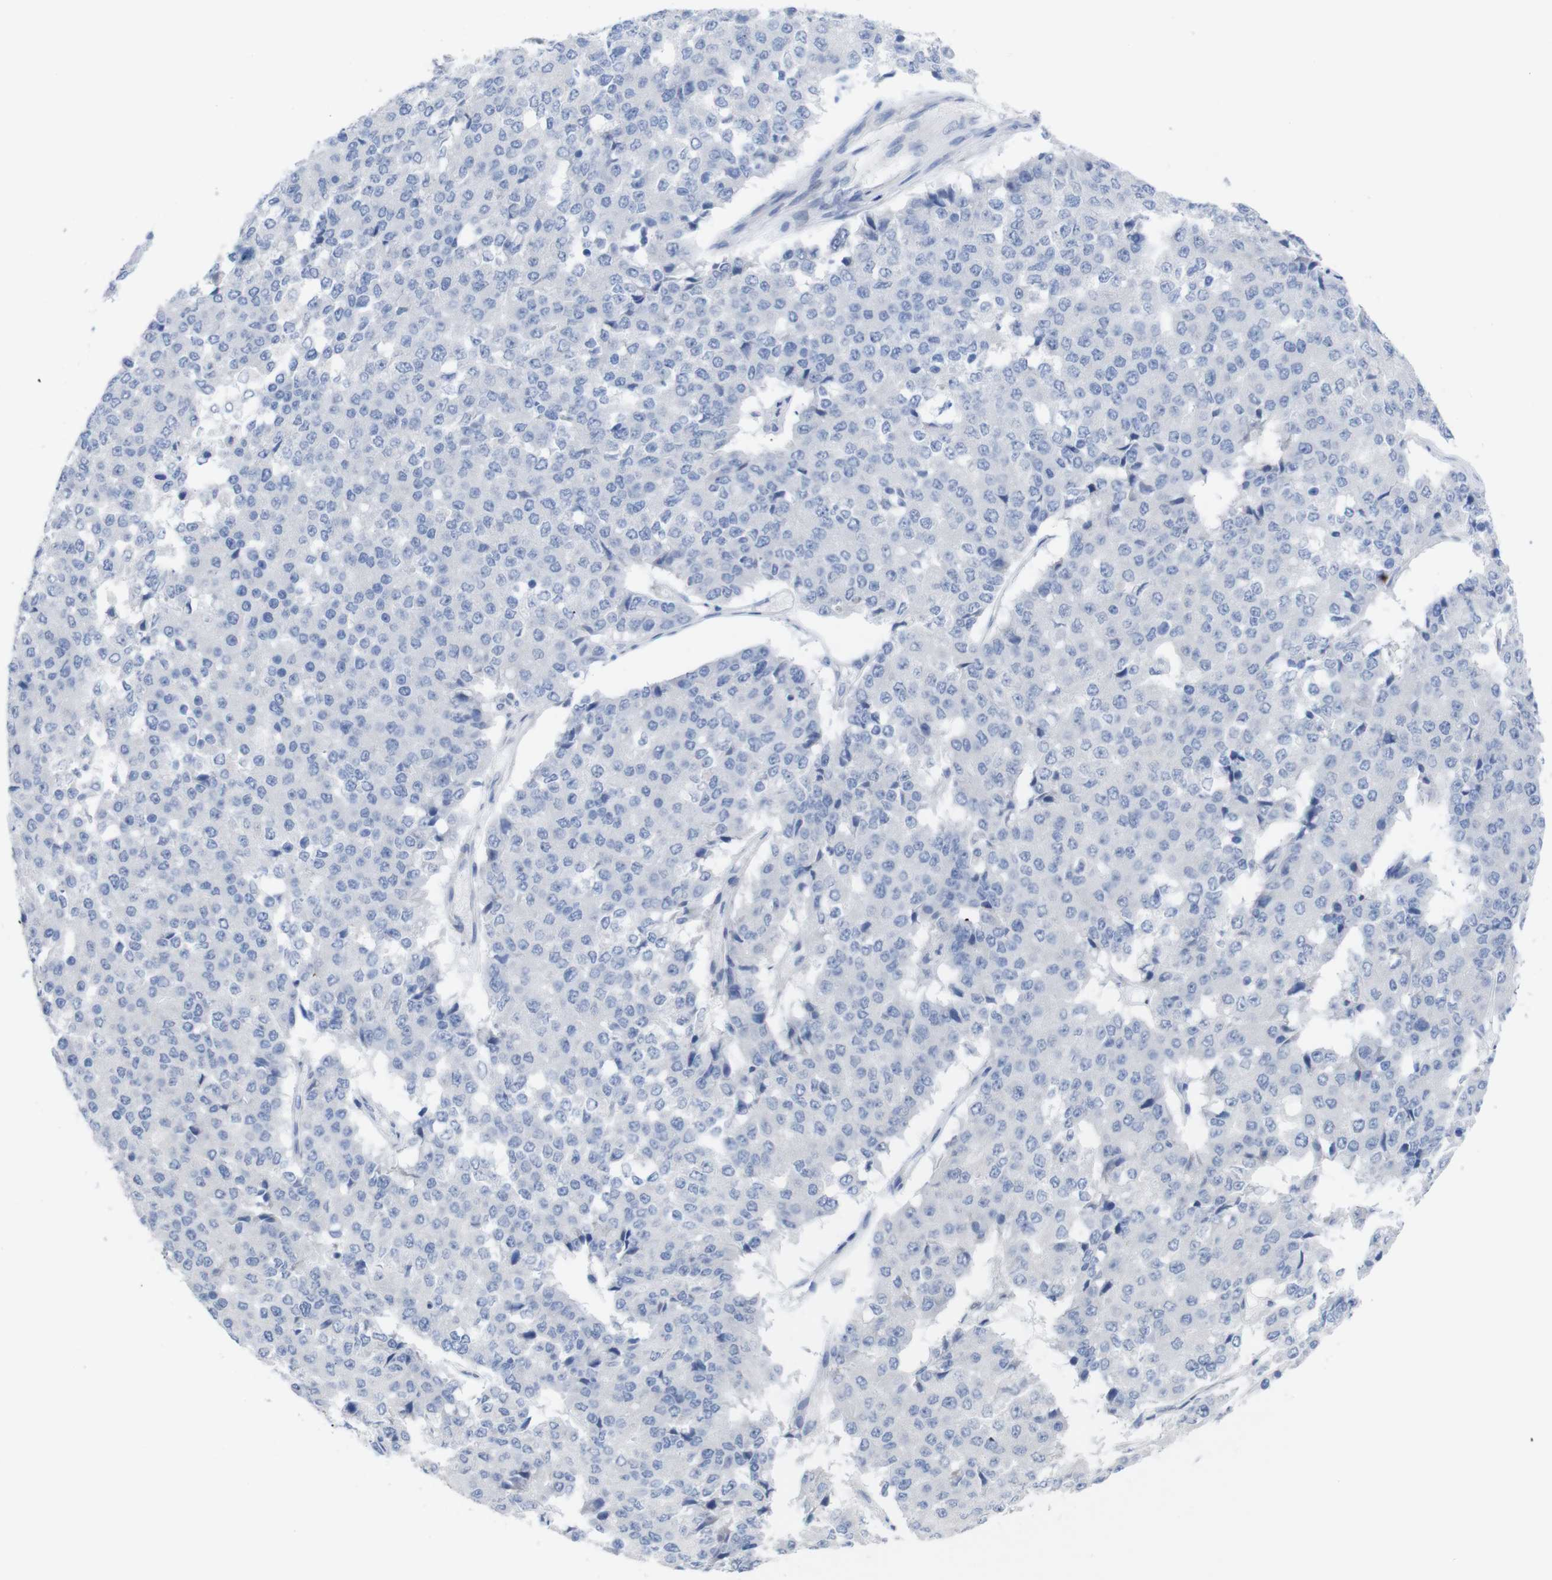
{"staining": {"intensity": "negative", "quantity": "none", "location": "none"}, "tissue": "pancreatic cancer", "cell_type": "Tumor cells", "image_type": "cancer", "snomed": [{"axis": "morphology", "description": "Adenocarcinoma, NOS"}, {"axis": "topography", "description": "Pancreas"}], "caption": "Immunohistochemistry of adenocarcinoma (pancreatic) demonstrates no positivity in tumor cells. The staining is performed using DAB brown chromogen with nuclei counter-stained in using hematoxylin.", "gene": "PNMA1", "patient": {"sex": "male", "age": 50}}